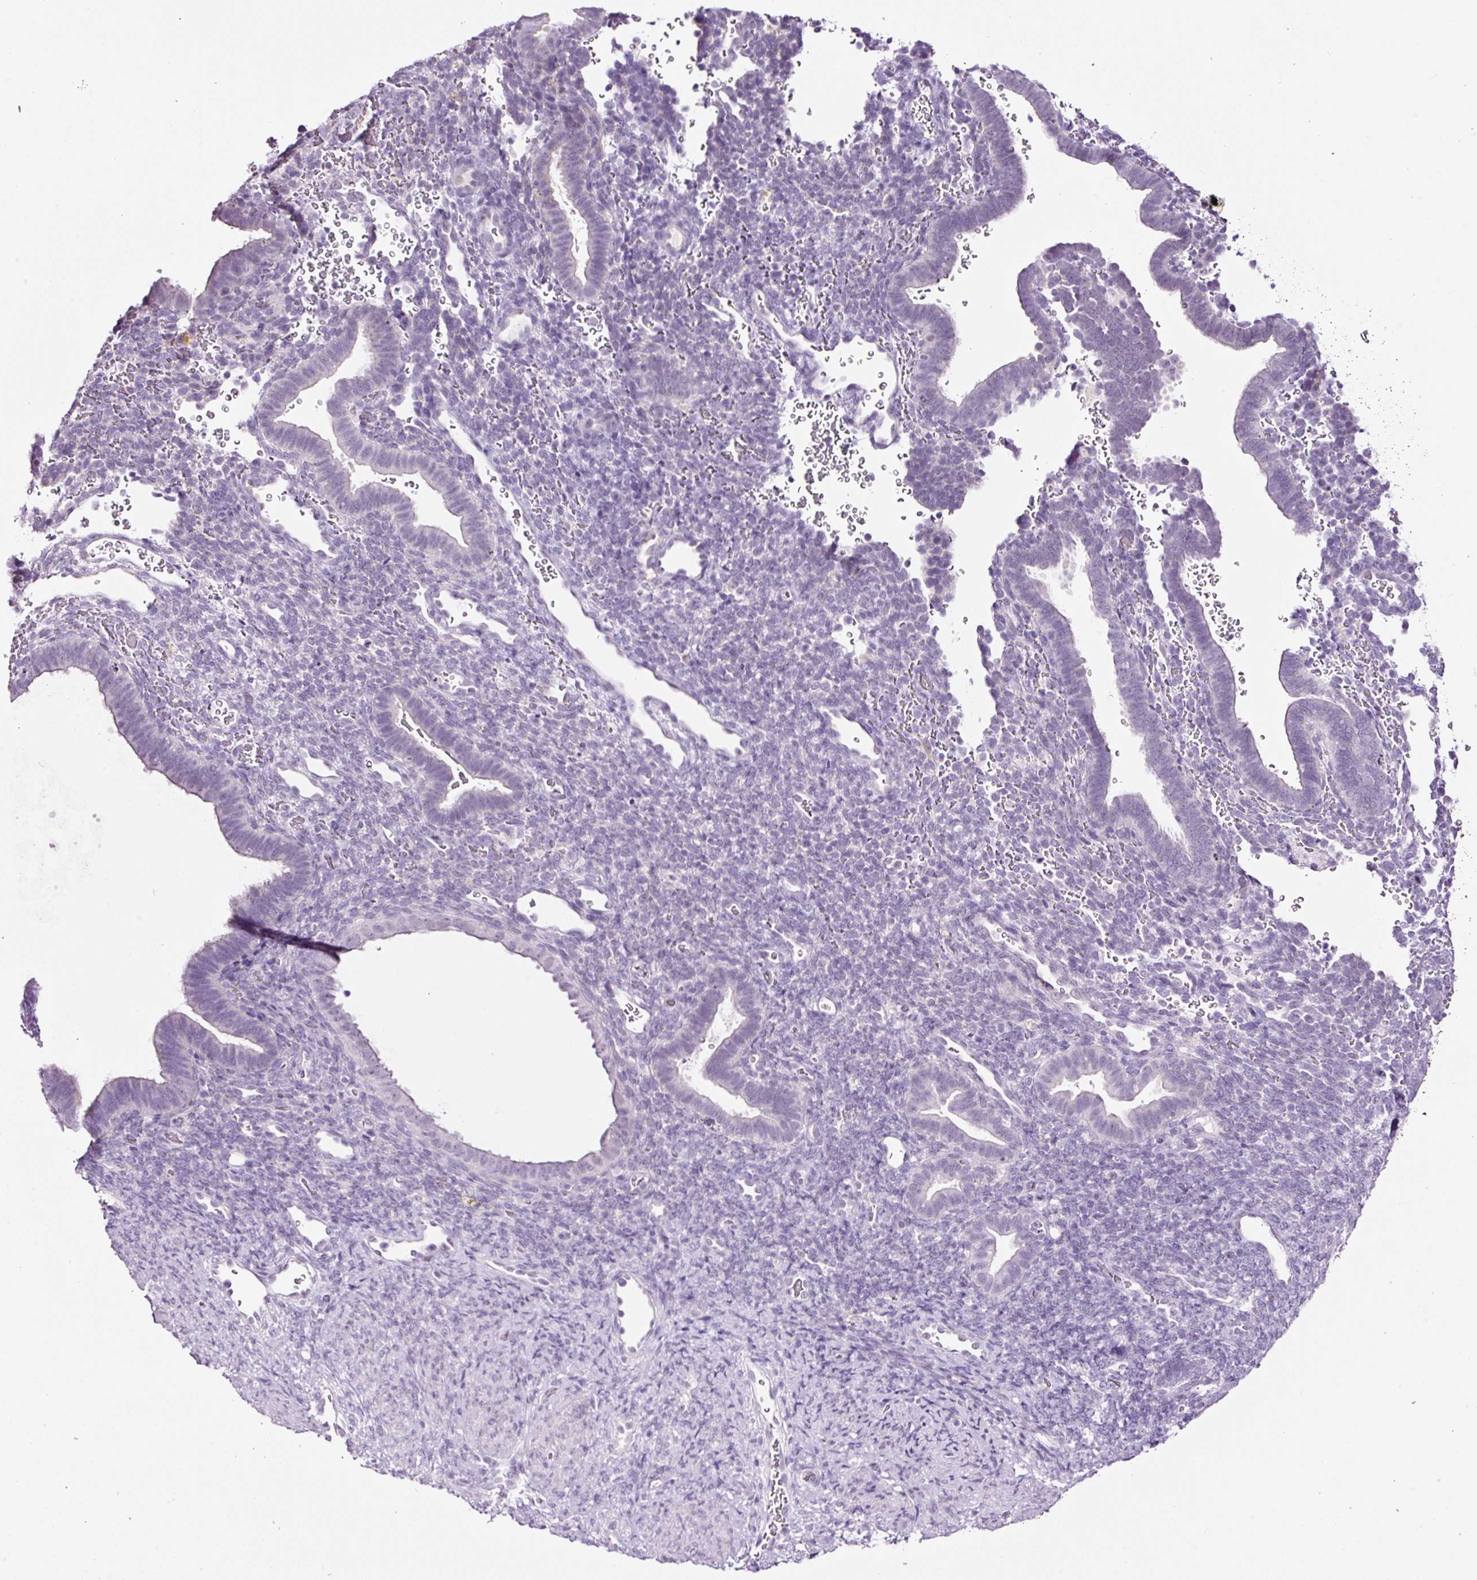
{"staining": {"intensity": "negative", "quantity": "none", "location": "none"}, "tissue": "endometrium", "cell_type": "Cells in endometrial stroma", "image_type": "normal", "snomed": [{"axis": "morphology", "description": "Normal tissue, NOS"}, {"axis": "topography", "description": "Endometrium"}], "caption": "The immunohistochemistry photomicrograph has no significant staining in cells in endometrial stroma of endometrium. Brightfield microscopy of immunohistochemistry stained with DAB (brown) and hematoxylin (blue), captured at high magnification.", "gene": "RTF2", "patient": {"sex": "female", "age": 34}}